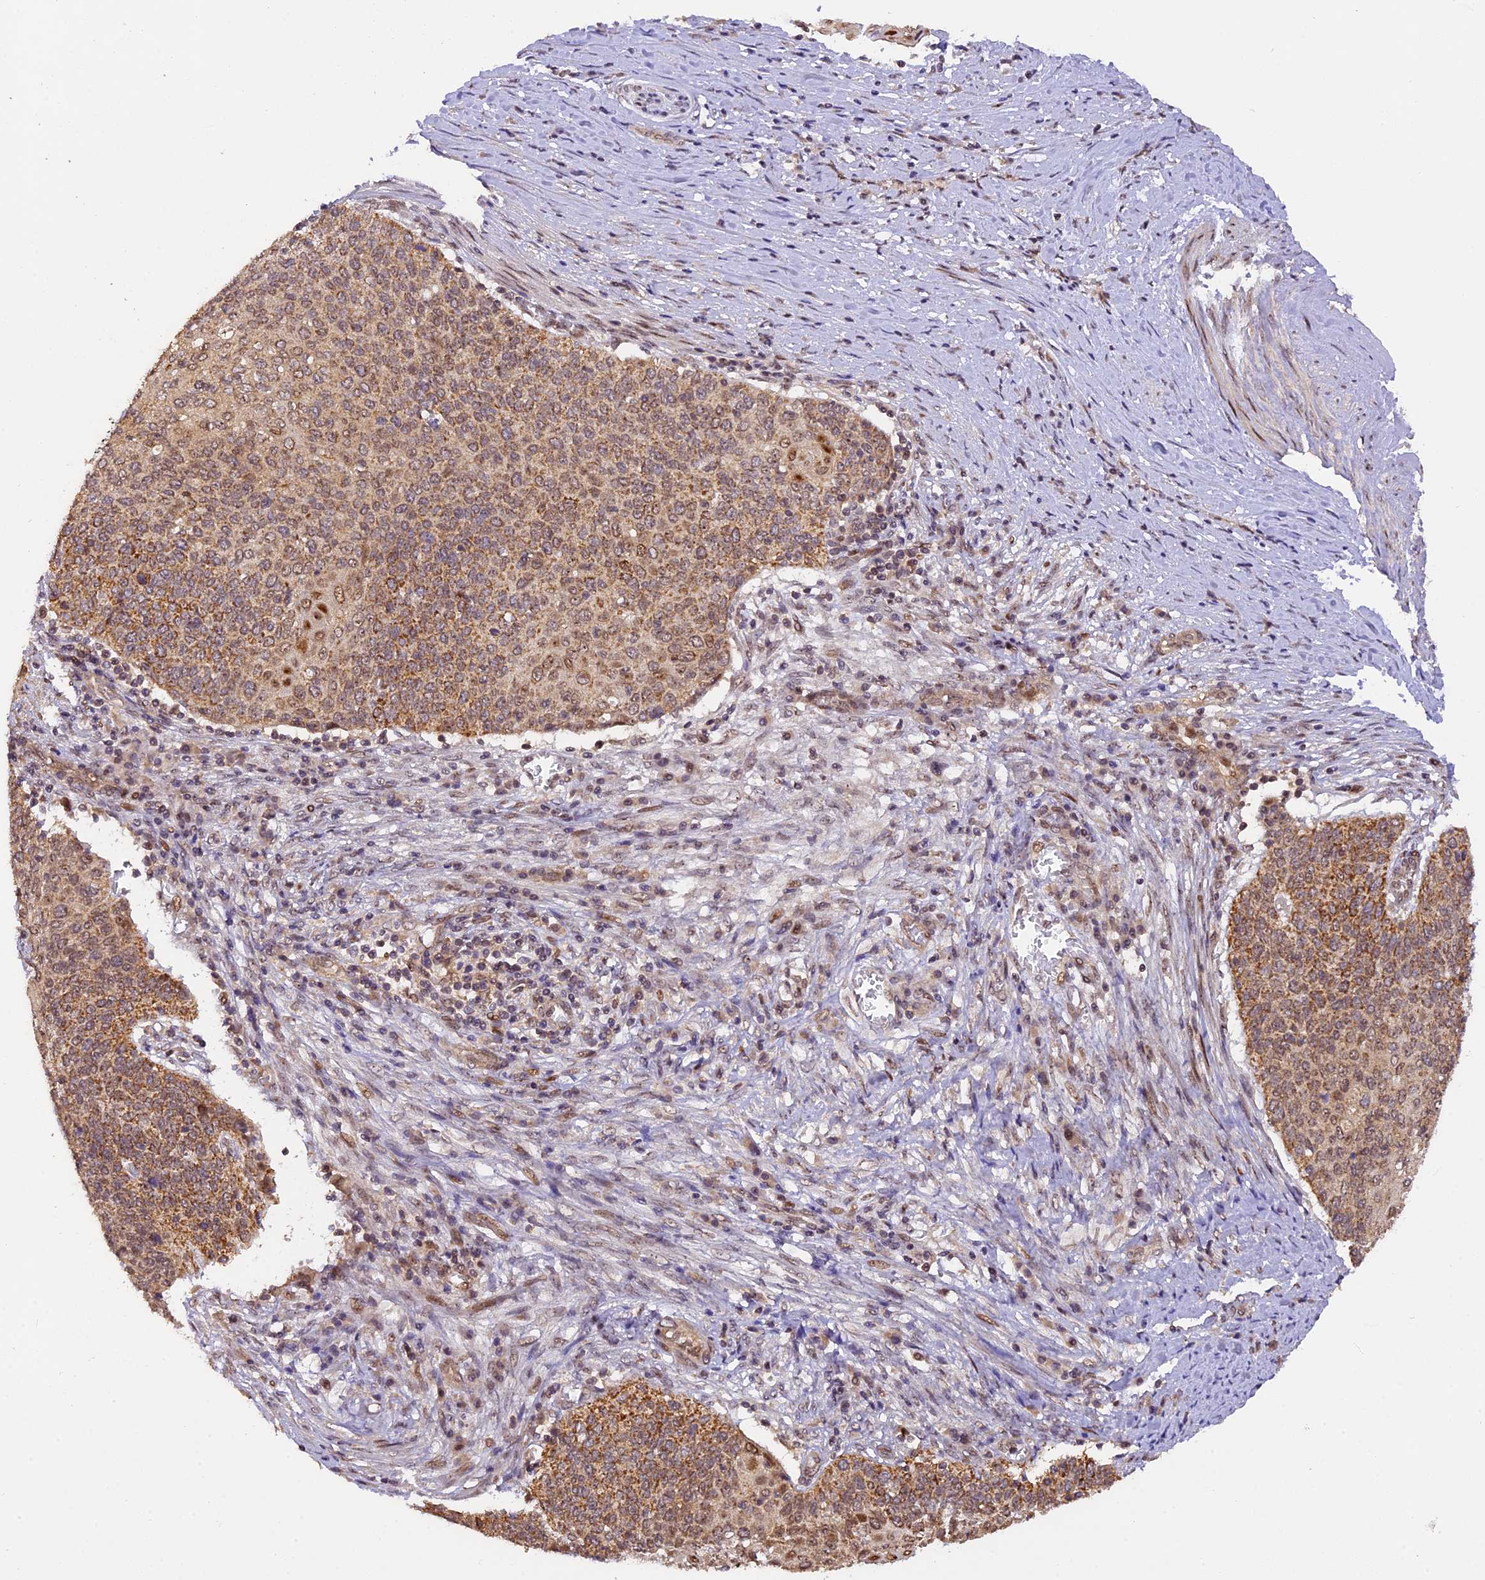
{"staining": {"intensity": "moderate", "quantity": ">75%", "location": "cytoplasmic/membranous,nuclear"}, "tissue": "cervical cancer", "cell_type": "Tumor cells", "image_type": "cancer", "snomed": [{"axis": "morphology", "description": "Squamous cell carcinoma, NOS"}, {"axis": "topography", "description": "Cervix"}], "caption": "Cervical cancer (squamous cell carcinoma) stained with a protein marker displays moderate staining in tumor cells.", "gene": "ZAR1L", "patient": {"sex": "female", "age": 39}}